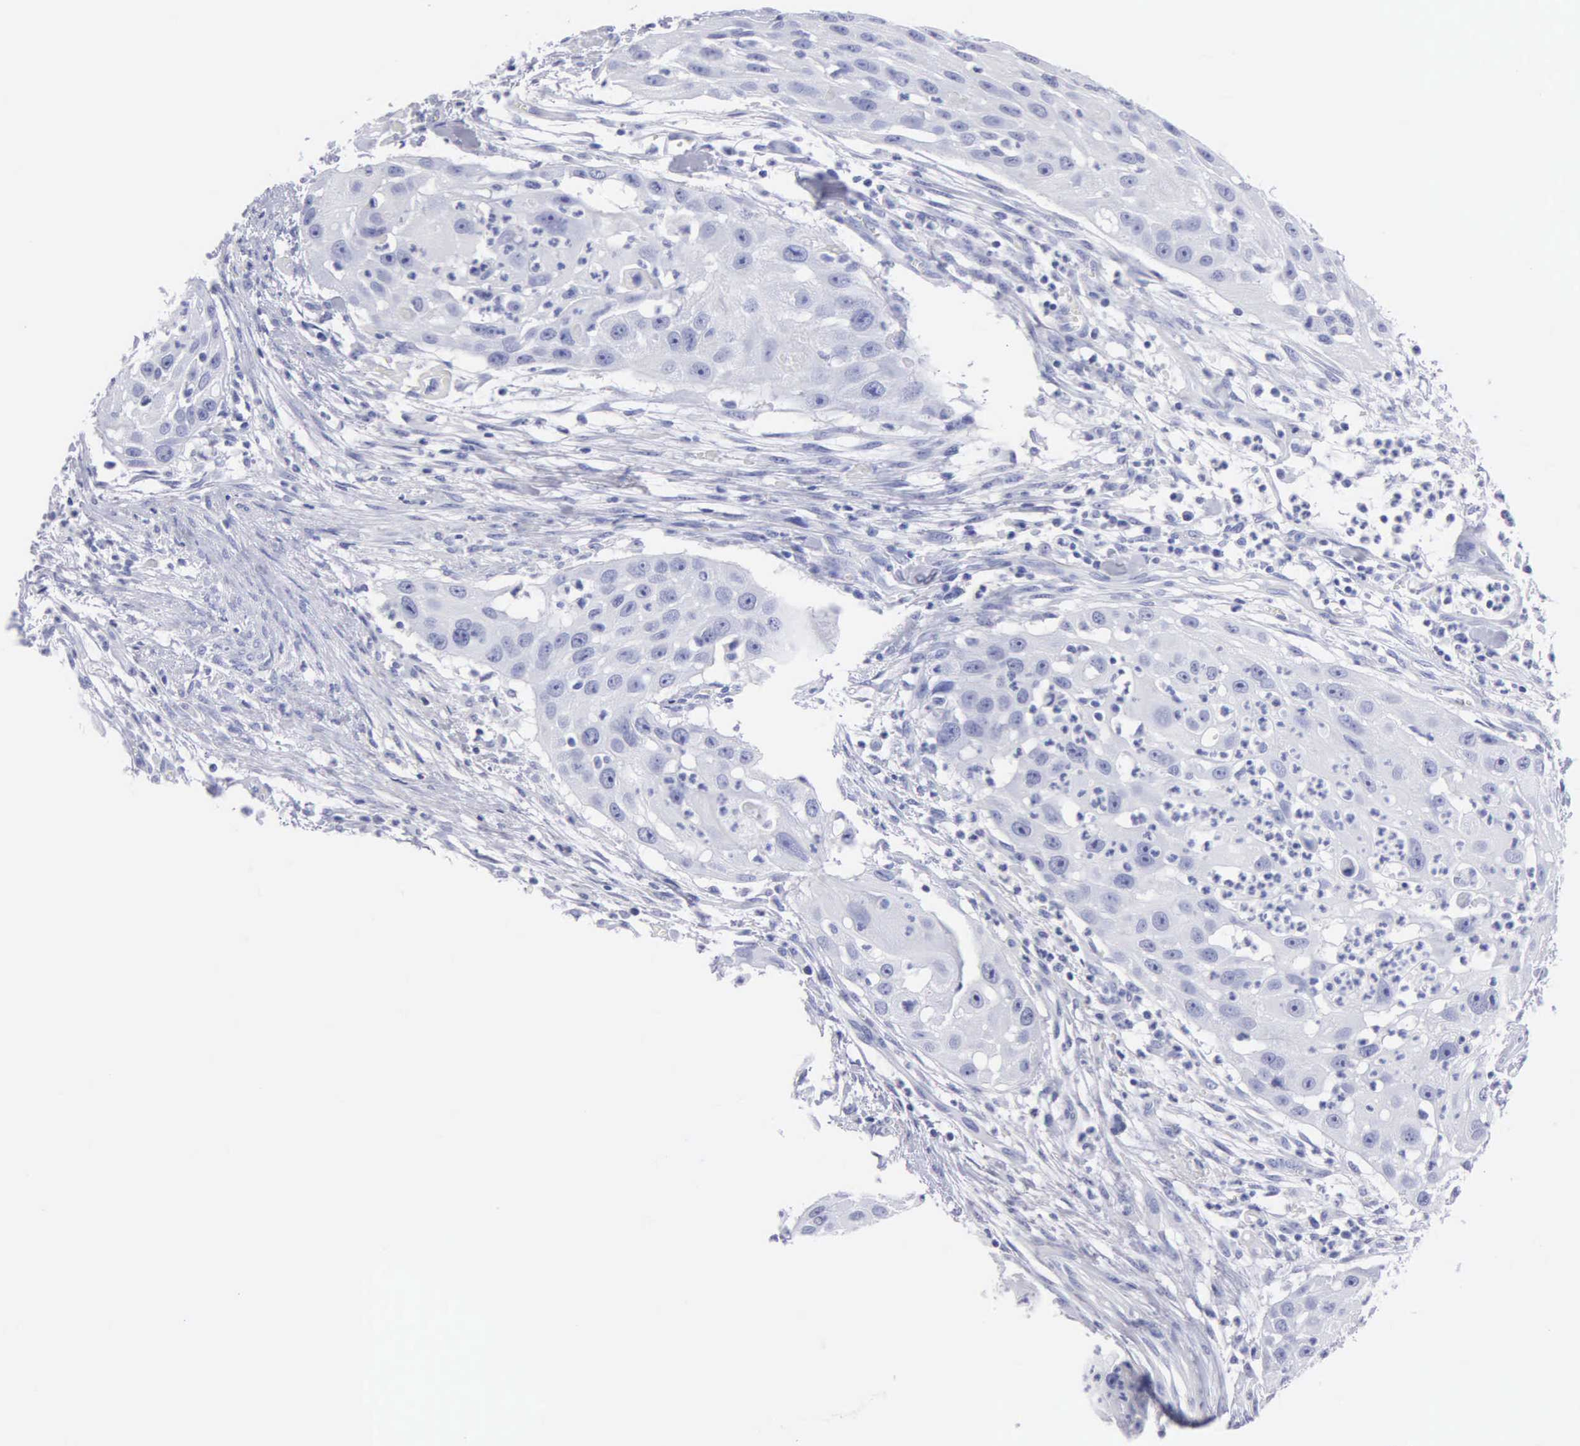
{"staining": {"intensity": "negative", "quantity": "none", "location": "none"}, "tissue": "head and neck cancer", "cell_type": "Tumor cells", "image_type": "cancer", "snomed": [{"axis": "morphology", "description": "Squamous cell carcinoma, NOS"}, {"axis": "topography", "description": "Head-Neck"}], "caption": "This image is of head and neck squamous cell carcinoma stained with immunohistochemistry (IHC) to label a protein in brown with the nuclei are counter-stained blue. There is no expression in tumor cells.", "gene": "CYP19A1", "patient": {"sex": "male", "age": 64}}